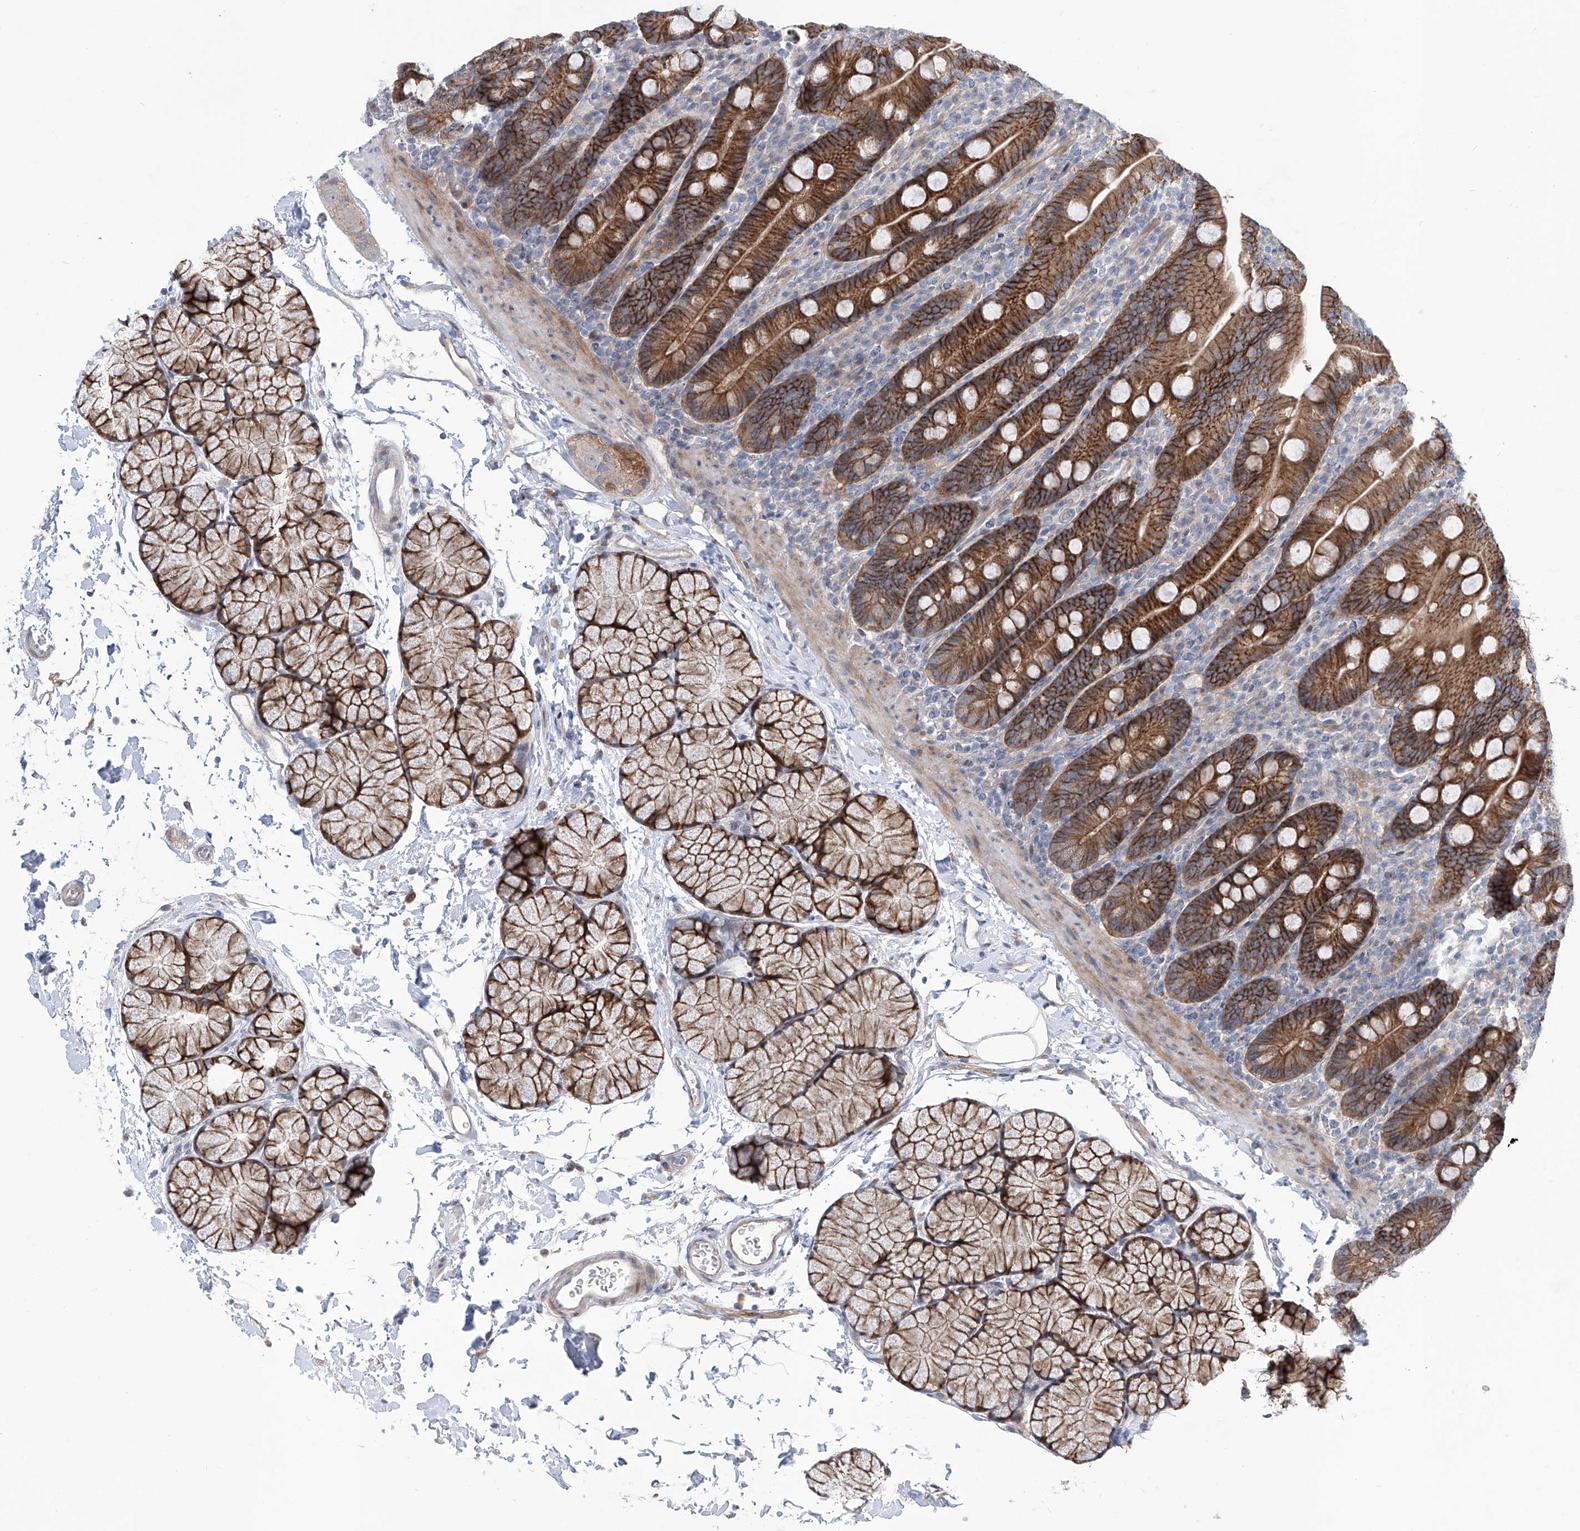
{"staining": {"intensity": "moderate", "quantity": ">75%", "location": "cytoplasmic/membranous"}, "tissue": "duodenum", "cell_type": "Glandular cells", "image_type": "normal", "snomed": [{"axis": "morphology", "description": "Normal tissue, NOS"}, {"axis": "topography", "description": "Duodenum"}], "caption": "Immunohistochemical staining of benign human duodenum demonstrates >75% levels of moderate cytoplasmic/membranous protein expression in approximately >75% of glandular cells.", "gene": "LRRC1", "patient": {"sex": "male", "age": 35}}